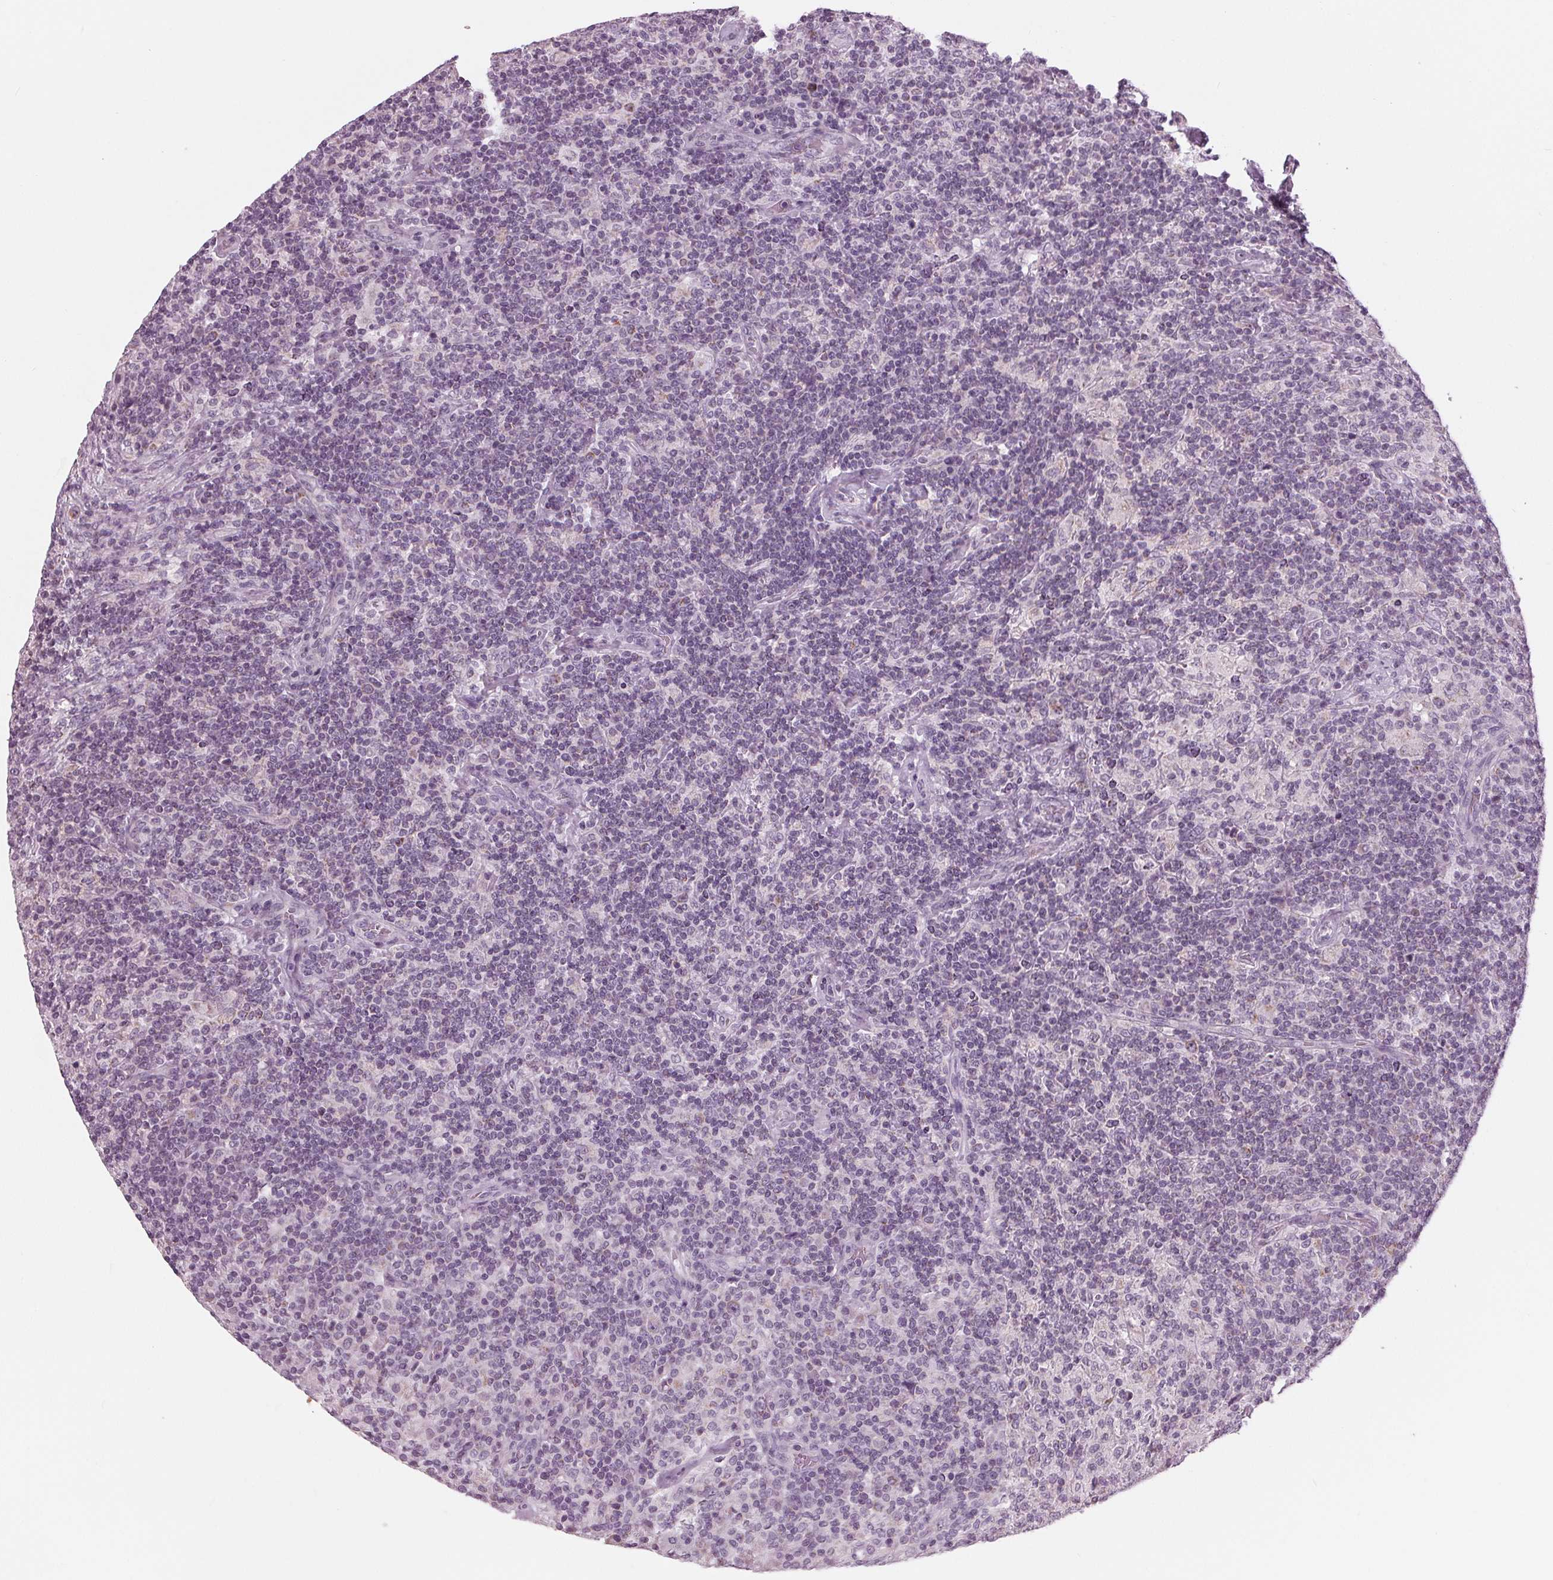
{"staining": {"intensity": "negative", "quantity": "none", "location": "none"}, "tissue": "lymphoma", "cell_type": "Tumor cells", "image_type": "cancer", "snomed": [{"axis": "morphology", "description": "Hodgkin's disease, NOS"}, {"axis": "topography", "description": "Lymph node"}], "caption": "High magnification brightfield microscopy of lymphoma stained with DAB (brown) and counterstained with hematoxylin (blue): tumor cells show no significant expression.", "gene": "SAMD4A", "patient": {"sex": "male", "age": 70}}